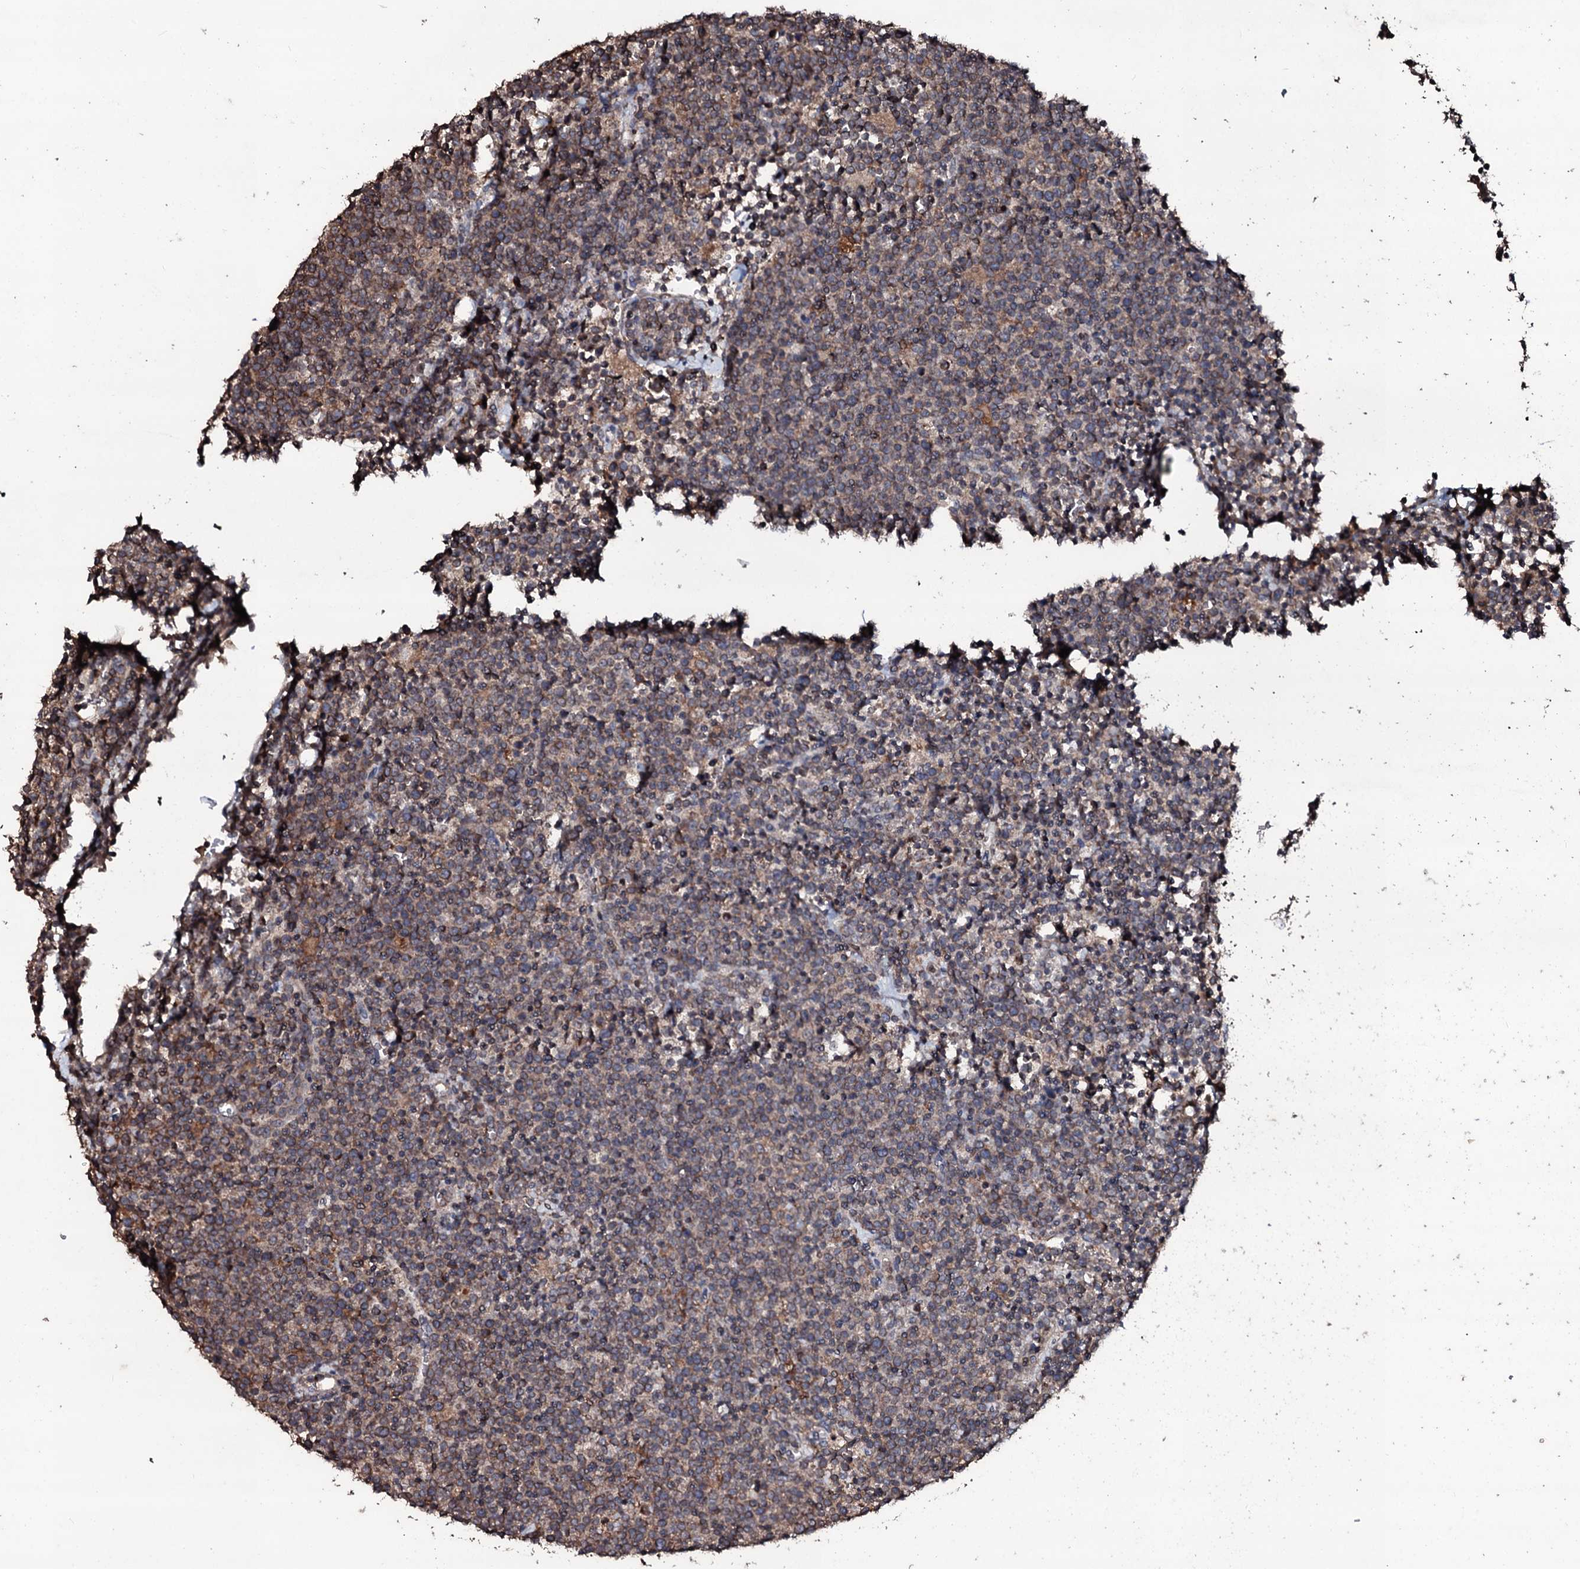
{"staining": {"intensity": "moderate", "quantity": ">75%", "location": "cytoplasmic/membranous"}, "tissue": "lymphoma", "cell_type": "Tumor cells", "image_type": "cancer", "snomed": [{"axis": "morphology", "description": "Malignant lymphoma, non-Hodgkin's type, High grade"}, {"axis": "topography", "description": "Lymph node"}], "caption": "Immunohistochemistry image of neoplastic tissue: lymphoma stained using immunohistochemistry exhibits medium levels of moderate protein expression localized specifically in the cytoplasmic/membranous of tumor cells, appearing as a cytoplasmic/membranous brown color.", "gene": "SDHAF2", "patient": {"sex": "male", "age": 61}}